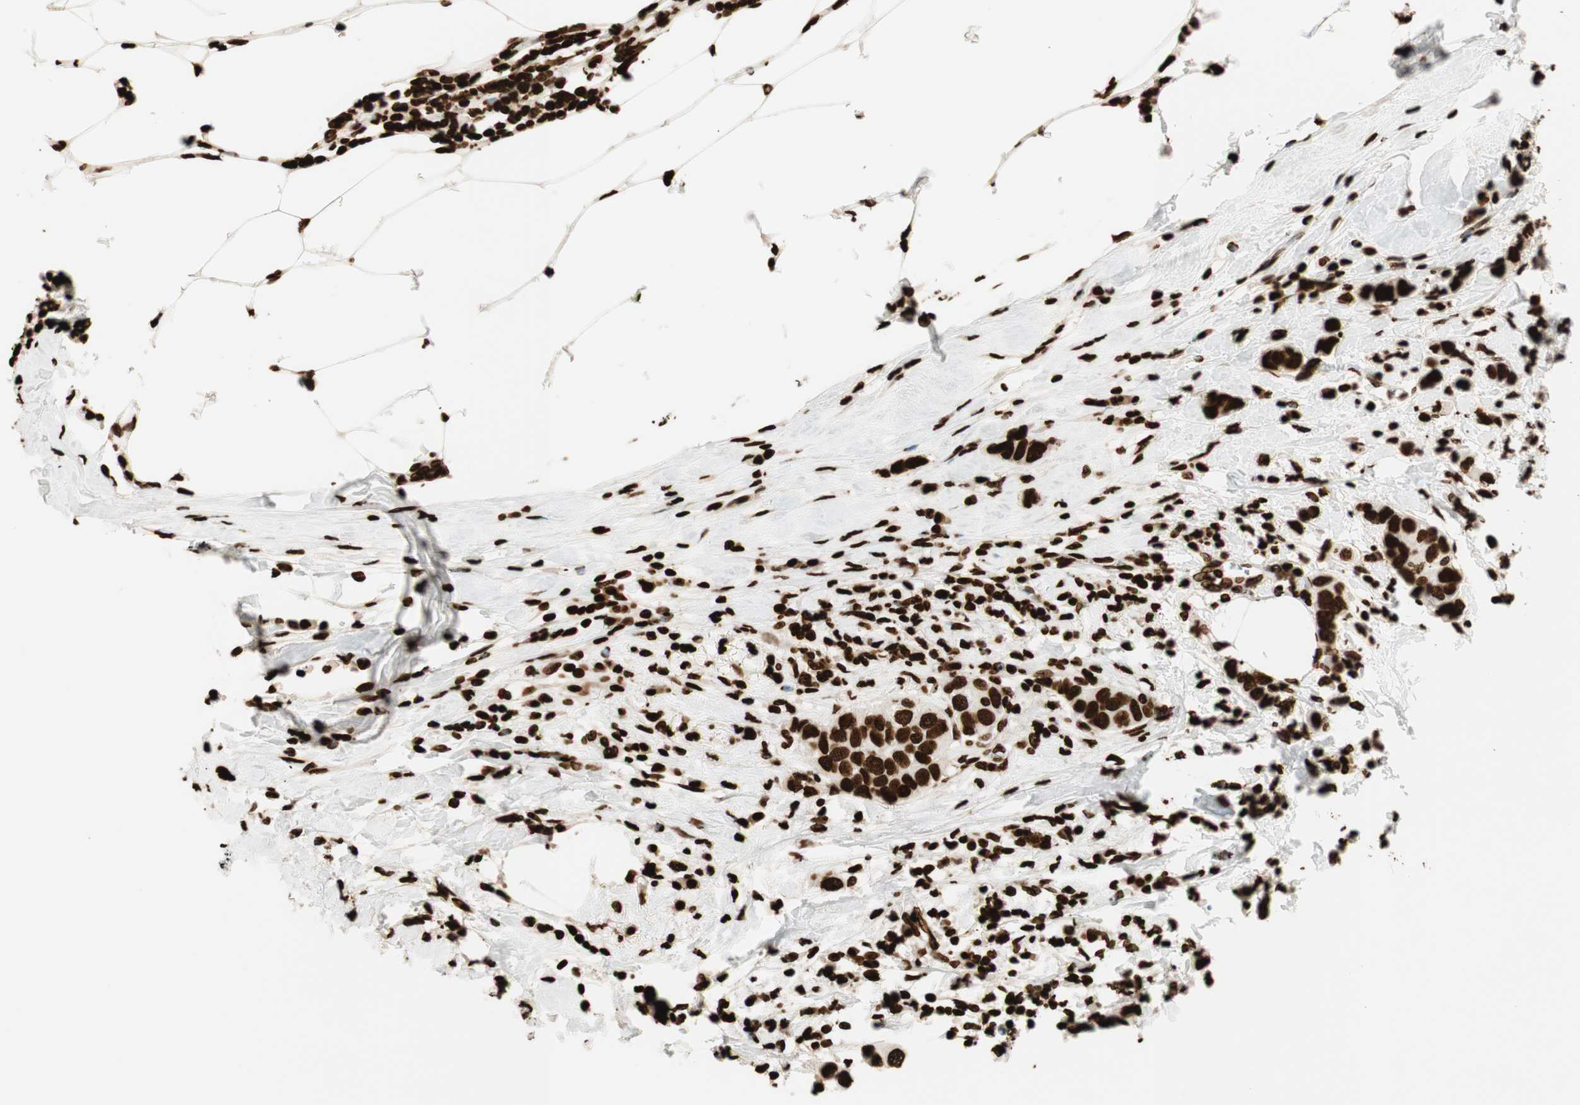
{"staining": {"intensity": "strong", "quantity": ">75%", "location": "cytoplasmic/membranous"}, "tissue": "breast cancer", "cell_type": "Tumor cells", "image_type": "cancer", "snomed": [{"axis": "morphology", "description": "Duct carcinoma"}, {"axis": "topography", "description": "Breast"}], "caption": "Human breast cancer (infiltrating ductal carcinoma) stained with a brown dye shows strong cytoplasmic/membranous positive positivity in about >75% of tumor cells.", "gene": "GLI2", "patient": {"sex": "female", "age": 50}}